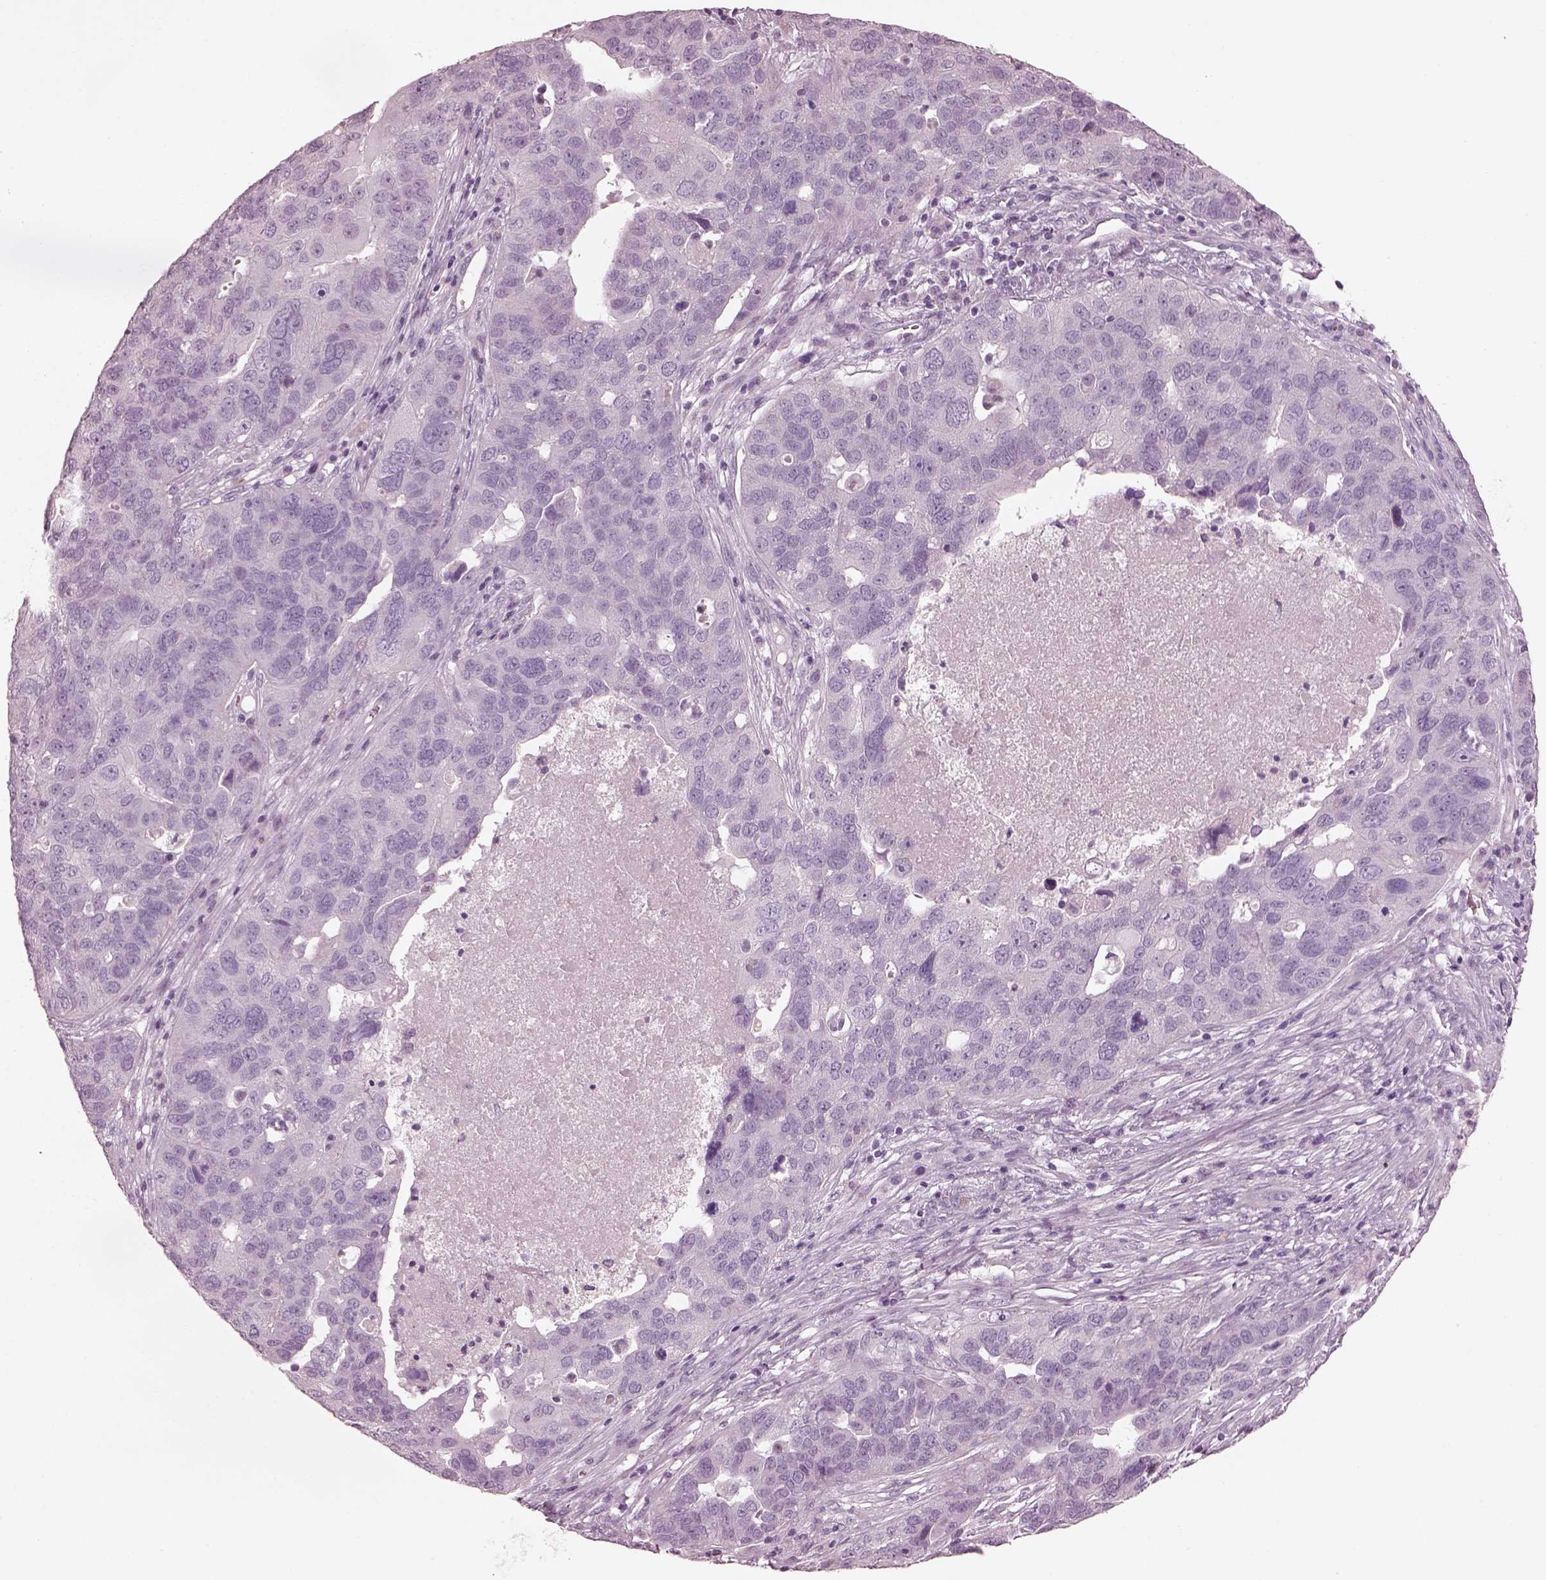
{"staining": {"intensity": "negative", "quantity": "none", "location": "none"}, "tissue": "ovarian cancer", "cell_type": "Tumor cells", "image_type": "cancer", "snomed": [{"axis": "morphology", "description": "Carcinoma, endometroid"}, {"axis": "topography", "description": "Soft tissue"}, {"axis": "topography", "description": "Ovary"}], "caption": "A high-resolution micrograph shows immunohistochemistry staining of ovarian cancer, which displays no significant expression in tumor cells. (Immunohistochemistry (ihc), brightfield microscopy, high magnification).", "gene": "RSPH9", "patient": {"sex": "female", "age": 52}}